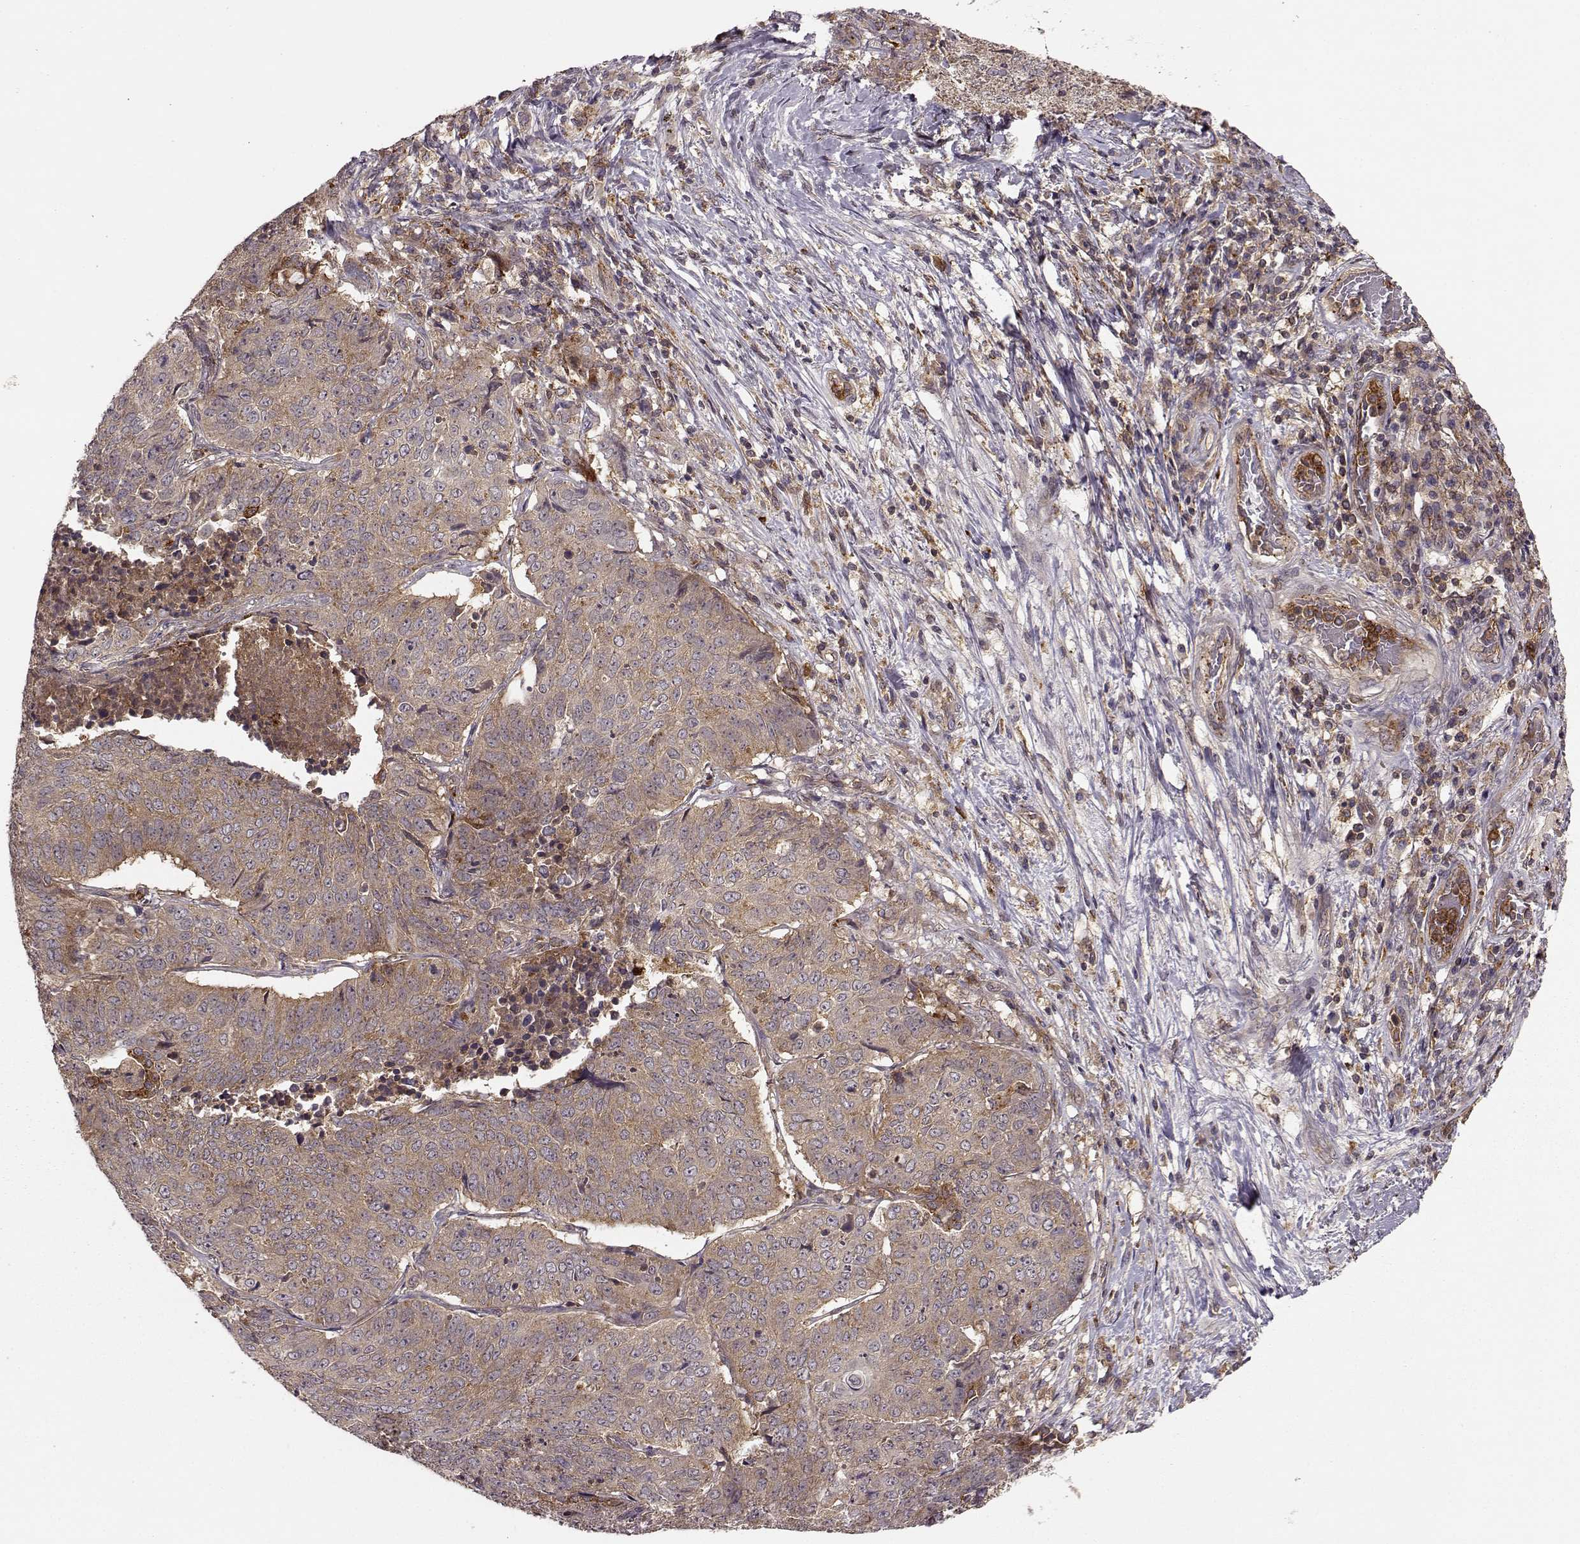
{"staining": {"intensity": "weak", "quantity": ">75%", "location": "cytoplasmic/membranous"}, "tissue": "lung cancer", "cell_type": "Tumor cells", "image_type": "cancer", "snomed": [{"axis": "morphology", "description": "Normal tissue, NOS"}, {"axis": "morphology", "description": "Squamous cell carcinoma, NOS"}, {"axis": "topography", "description": "Bronchus"}, {"axis": "topography", "description": "Lung"}], "caption": "Tumor cells demonstrate low levels of weak cytoplasmic/membranous expression in approximately >75% of cells in lung cancer (squamous cell carcinoma). The staining is performed using DAB (3,3'-diaminobenzidine) brown chromogen to label protein expression. The nuclei are counter-stained blue using hematoxylin.", "gene": "IFRD2", "patient": {"sex": "male", "age": 64}}